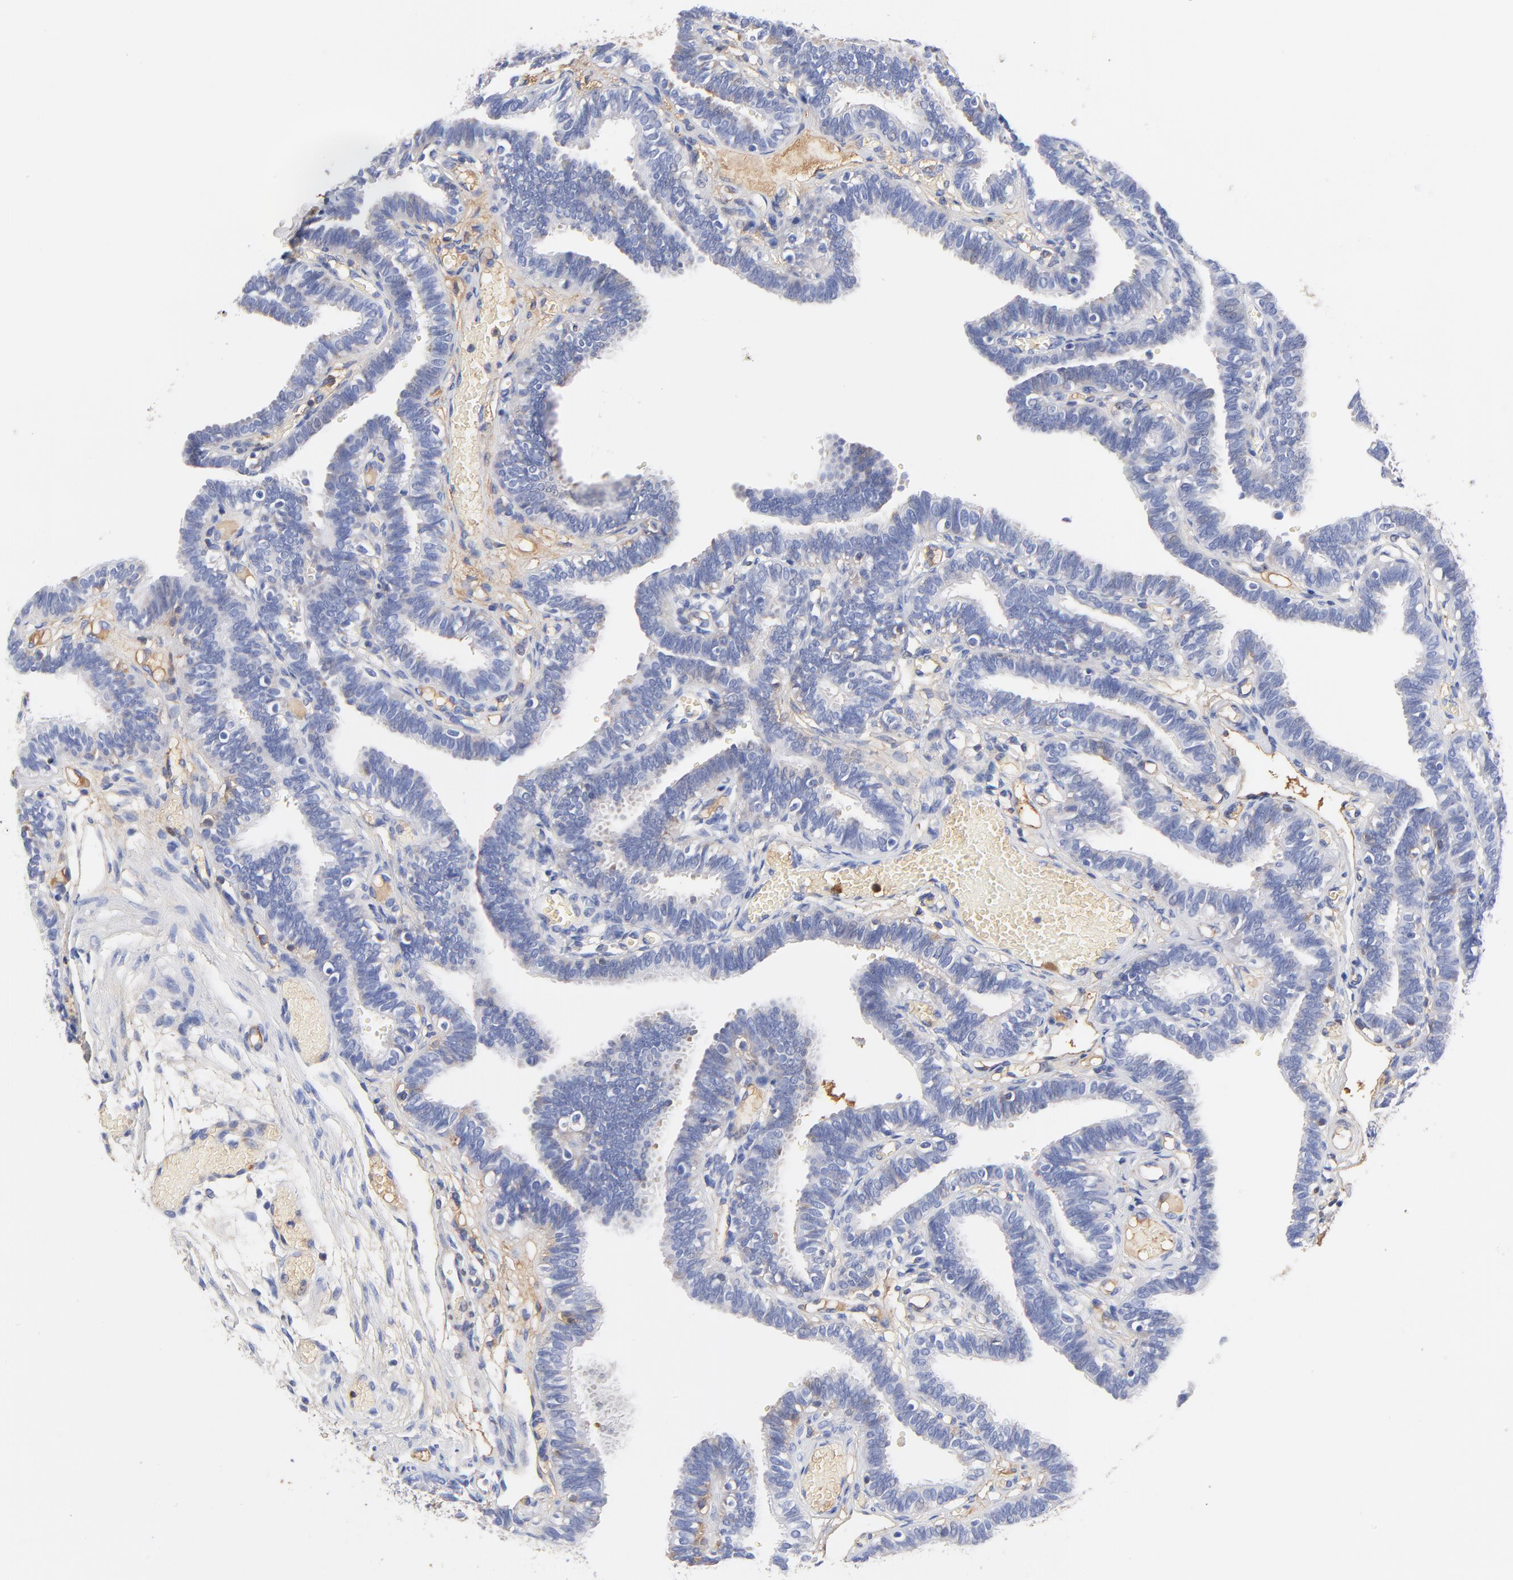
{"staining": {"intensity": "negative", "quantity": "none", "location": "none"}, "tissue": "fallopian tube", "cell_type": "Glandular cells", "image_type": "normal", "snomed": [{"axis": "morphology", "description": "Normal tissue, NOS"}, {"axis": "topography", "description": "Fallopian tube"}], "caption": "IHC image of benign fallopian tube: fallopian tube stained with DAB demonstrates no significant protein staining in glandular cells. The staining was performed using DAB to visualize the protein expression in brown, while the nuclei were stained in blue with hematoxylin (Magnification: 20x).", "gene": "IGLV3", "patient": {"sex": "female", "age": 29}}